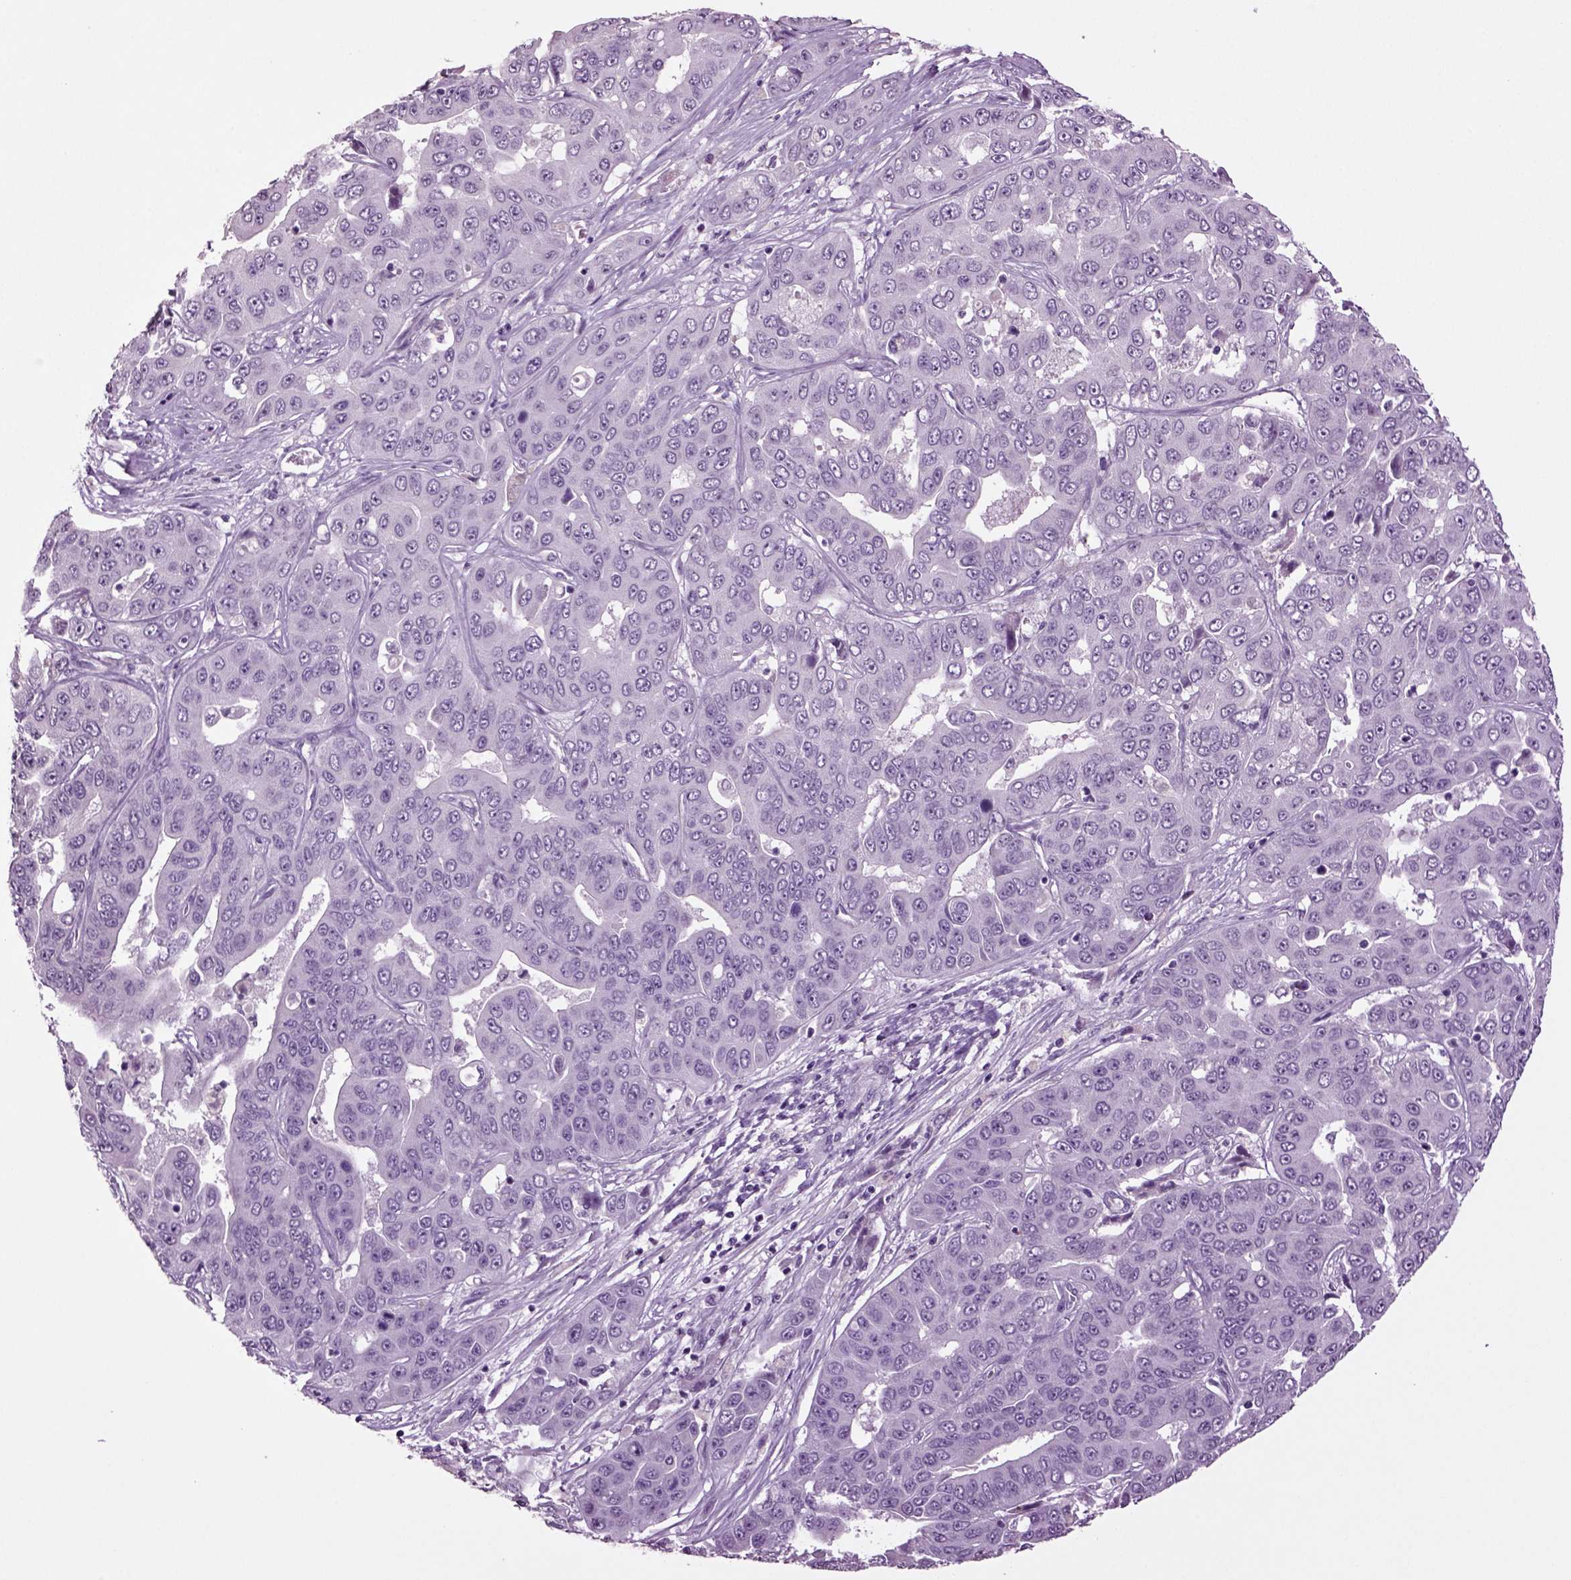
{"staining": {"intensity": "negative", "quantity": "none", "location": "none"}, "tissue": "liver cancer", "cell_type": "Tumor cells", "image_type": "cancer", "snomed": [{"axis": "morphology", "description": "Cholangiocarcinoma"}, {"axis": "topography", "description": "Liver"}], "caption": "Immunohistochemistry (IHC) photomicrograph of neoplastic tissue: human liver cholangiocarcinoma stained with DAB displays no significant protein expression in tumor cells.", "gene": "SLC17A6", "patient": {"sex": "female", "age": 52}}